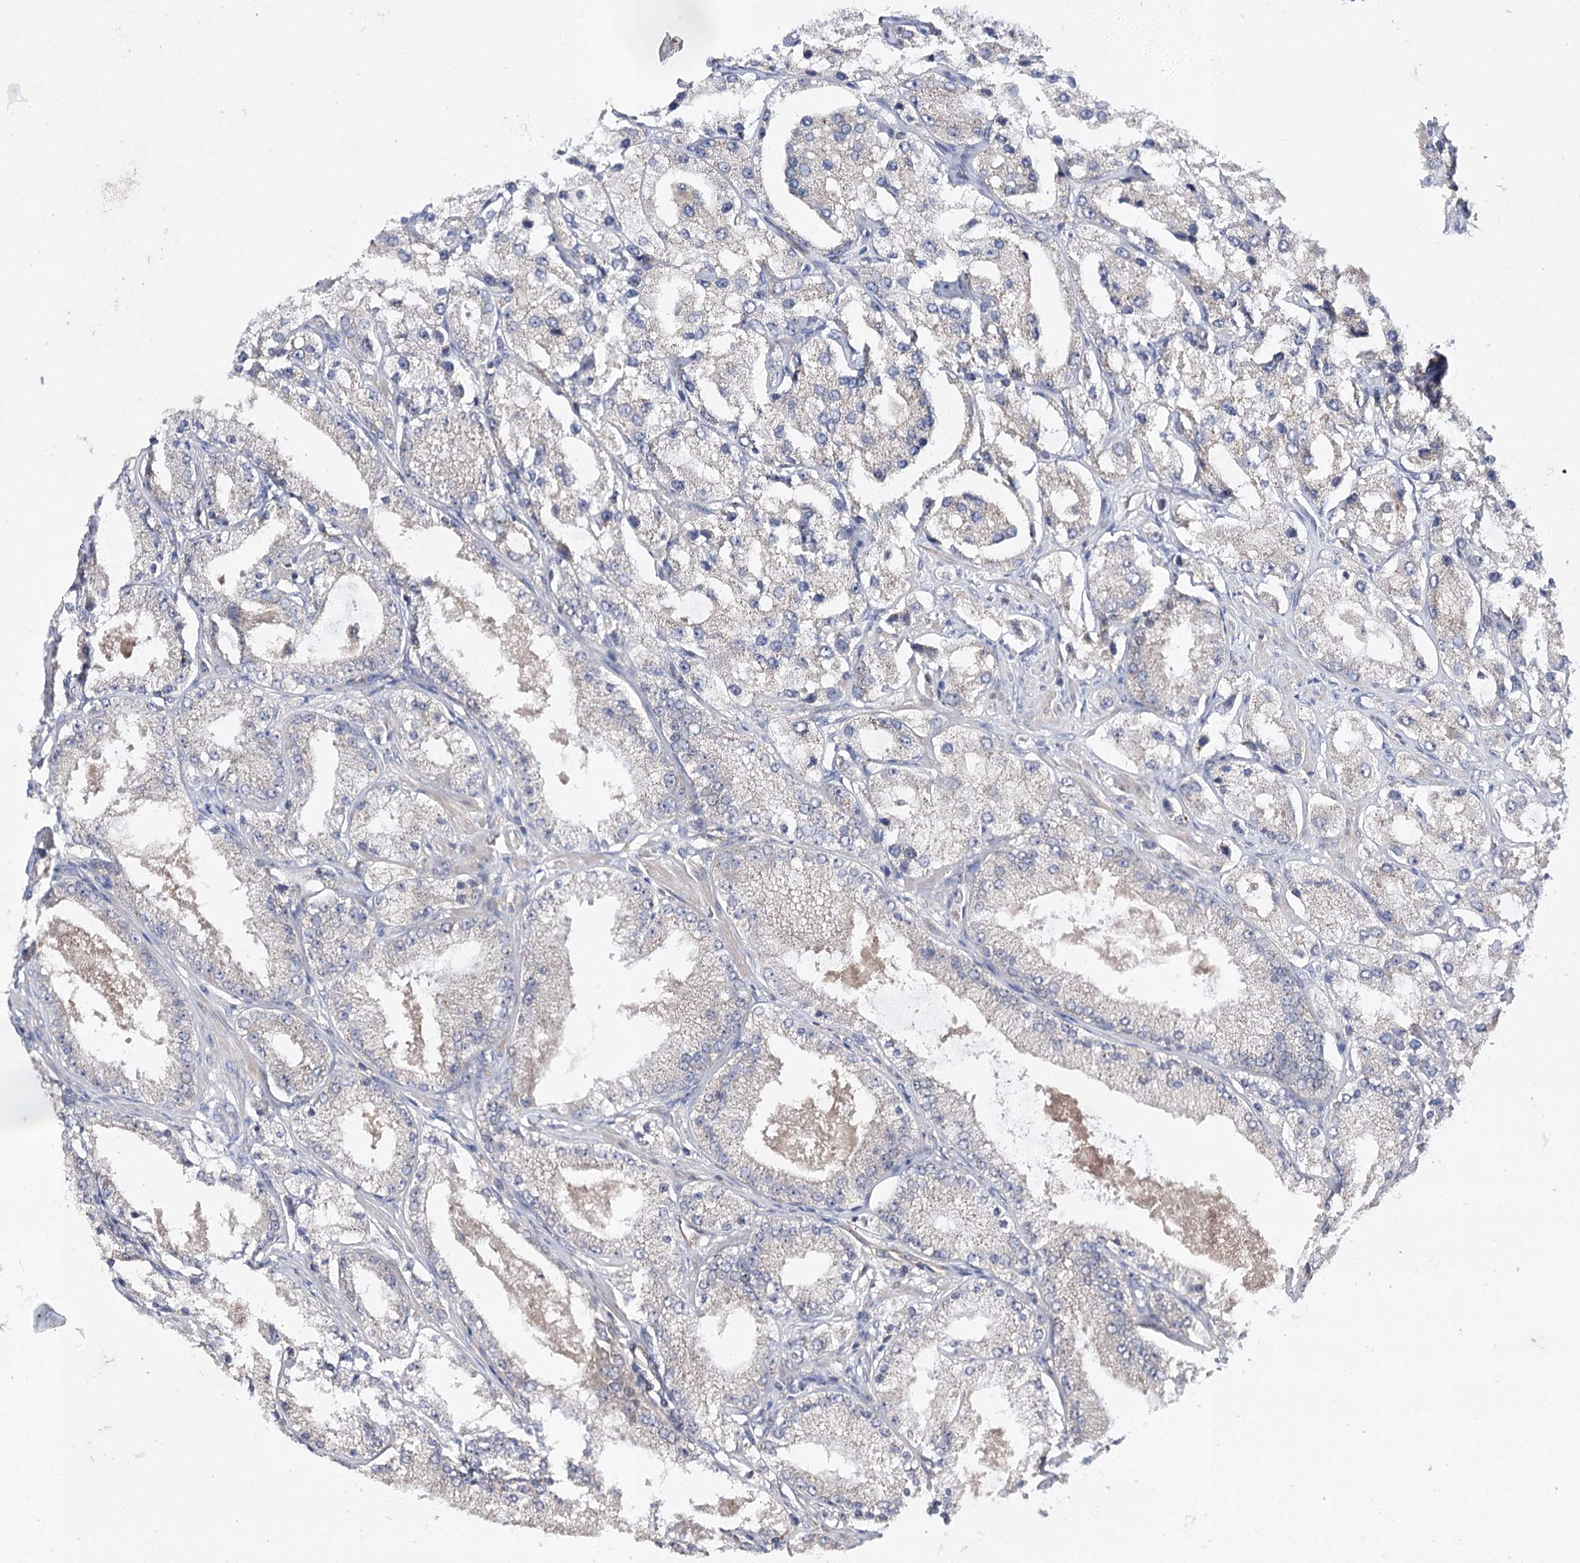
{"staining": {"intensity": "negative", "quantity": "none", "location": "none"}, "tissue": "prostate cancer", "cell_type": "Tumor cells", "image_type": "cancer", "snomed": [{"axis": "morphology", "description": "Adenocarcinoma, Low grade"}, {"axis": "topography", "description": "Prostate"}], "caption": "Immunohistochemistry (IHC) of prostate low-grade adenocarcinoma exhibits no positivity in tumor cells. (DAB (3,3'-diaminobenzidine) immunohistochemistry (IHC) with hematoxylin counter stain).", "gene": "BCR", "patient": {"sex": "male", "age": 69}}